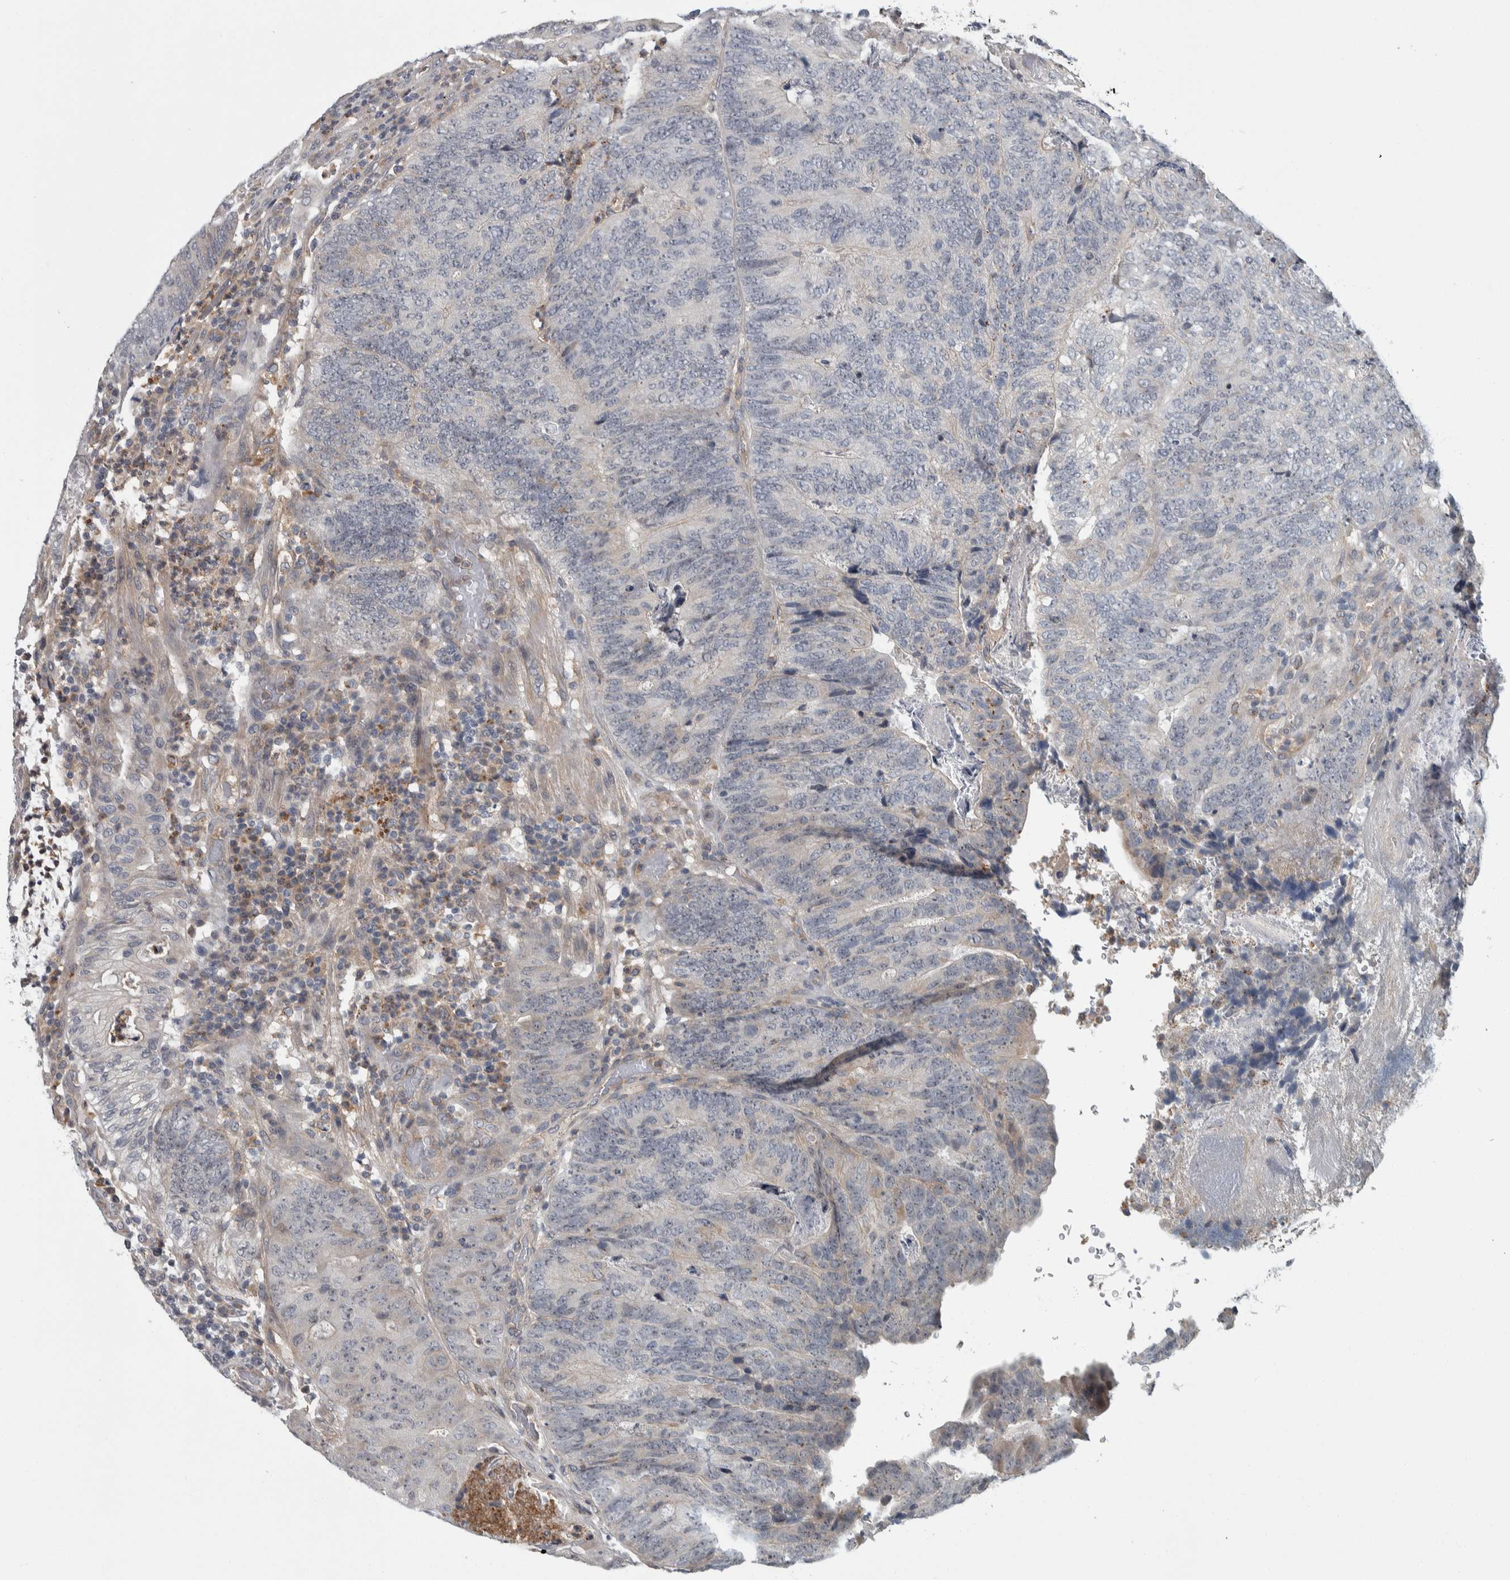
{"staining": {"intensity": "negative", "quantity": "none", "location": "none"}, "tissue": "colorectal cancer", "cell_type": "Tumor cells", "image_type": "cancer", "snomed": [{"axis": "morphology", "description": "Adenocarcinoma, NOS"}, {"axis": "topography", "description": "Colon"}], "caption": "High magnification brightfield microscopy of adenocarcinoma (colorectal) stained with DAB (brown) and counterstained with hematoxylin (blue): tumor cells show no significant staining.", "gene": "KCNJ3", "patient": {"sex": "female", "age": 67}}